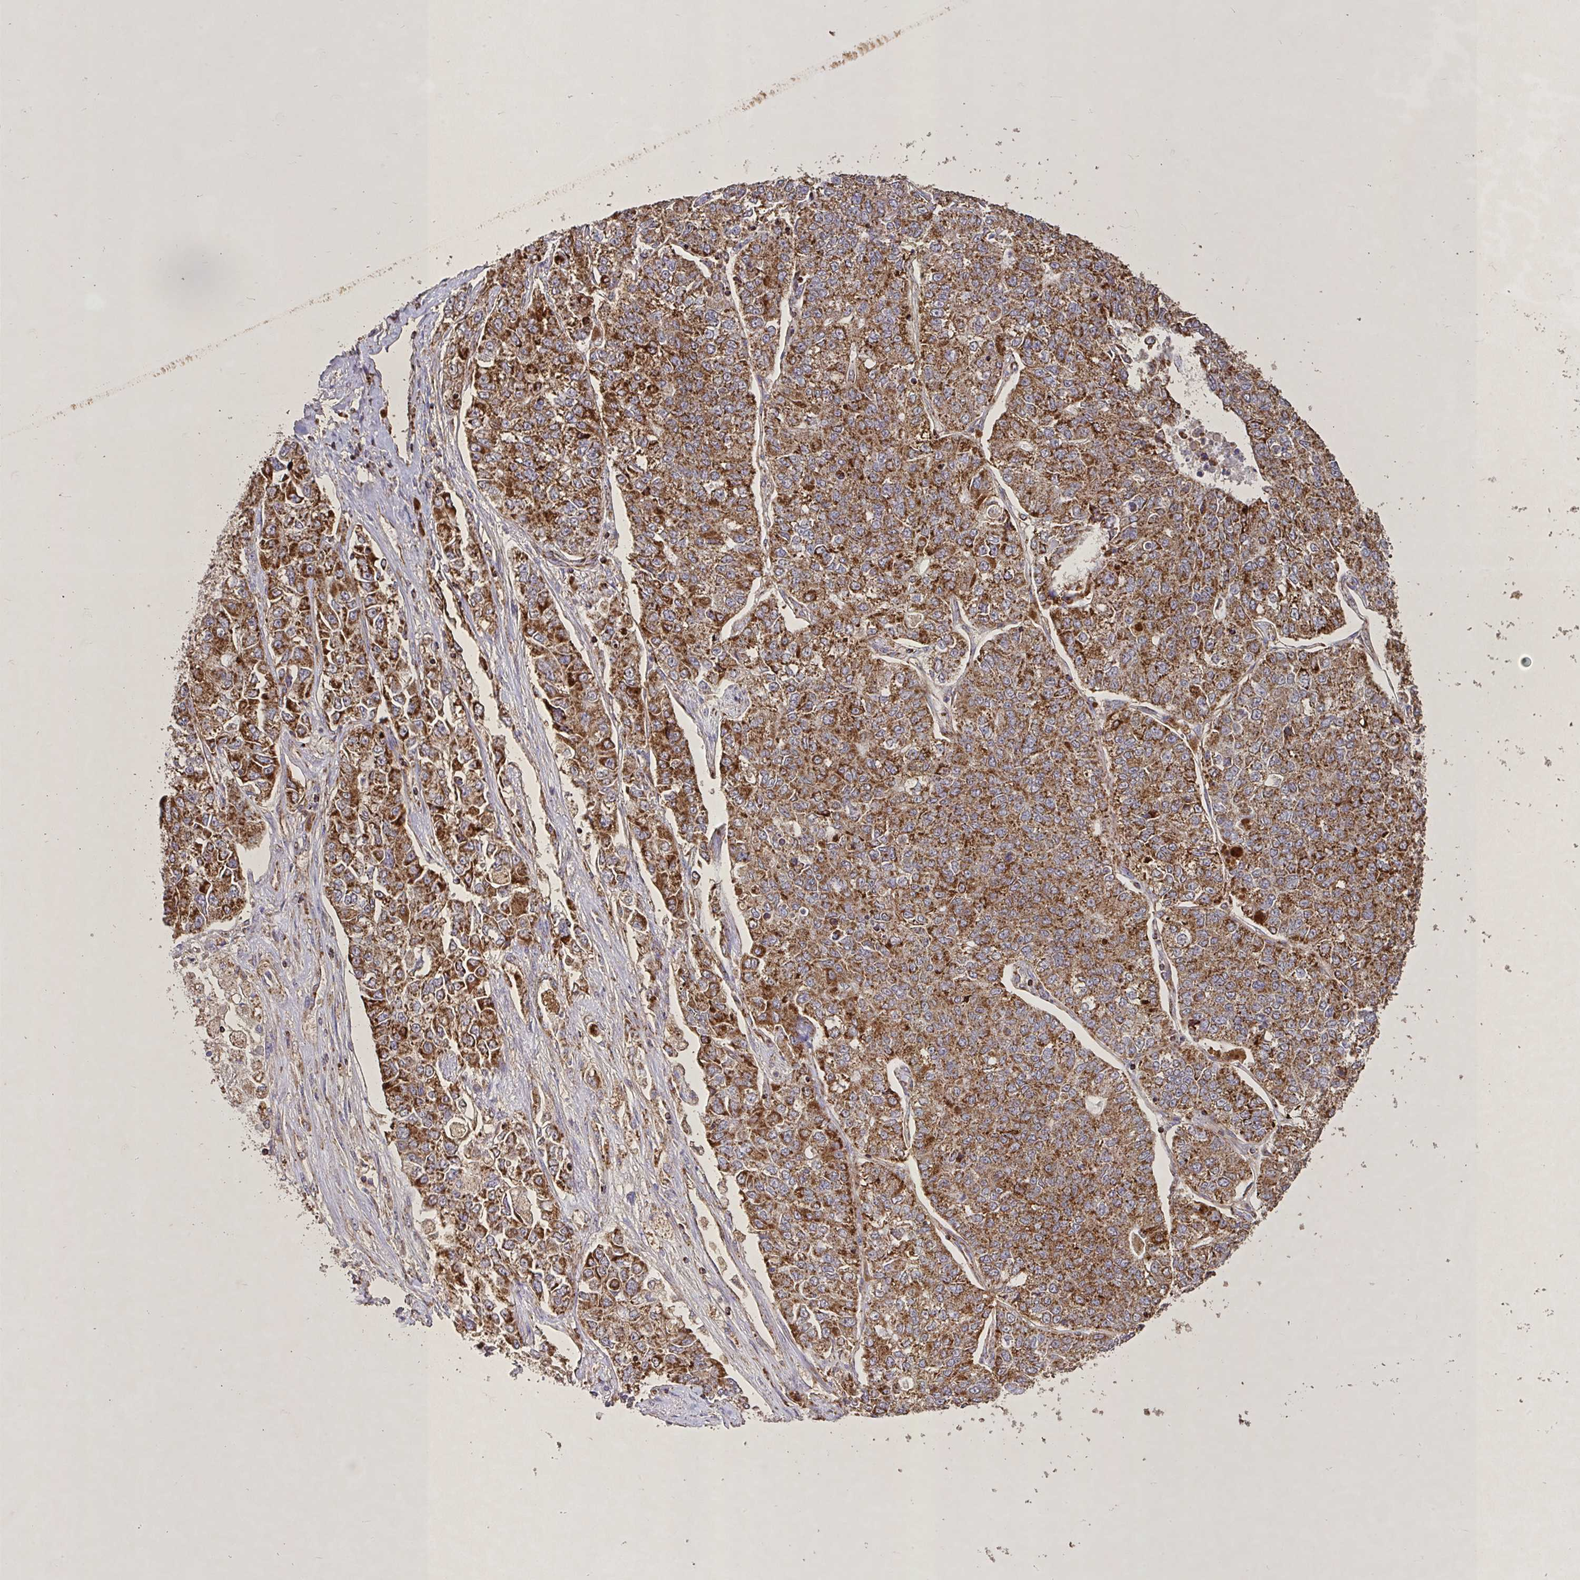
{"staining": {"intensity": "moderate", "quantity": ">75%", "location": "cytoplasmic/membranous"}, "tissue": "lung cancer", "cell_type": "Tumor cells", "image_type": "cancer", "snomed": [{"axis": "morphology", "description": "Adenocarcinoma, NOS"}, {"axis": "topography", "description": "Lung"}], "caption": "Moderate cytoplasmic/membranous positivity is identified in approximately >75% of tumor cells in adenocarcinoma (lung). (DAB (3,3'-diaminobenzidine) IHC with brightfield microscopy, high magnification).", "gene": "AGK", "patient": {"sex": "male", "age": 49}}